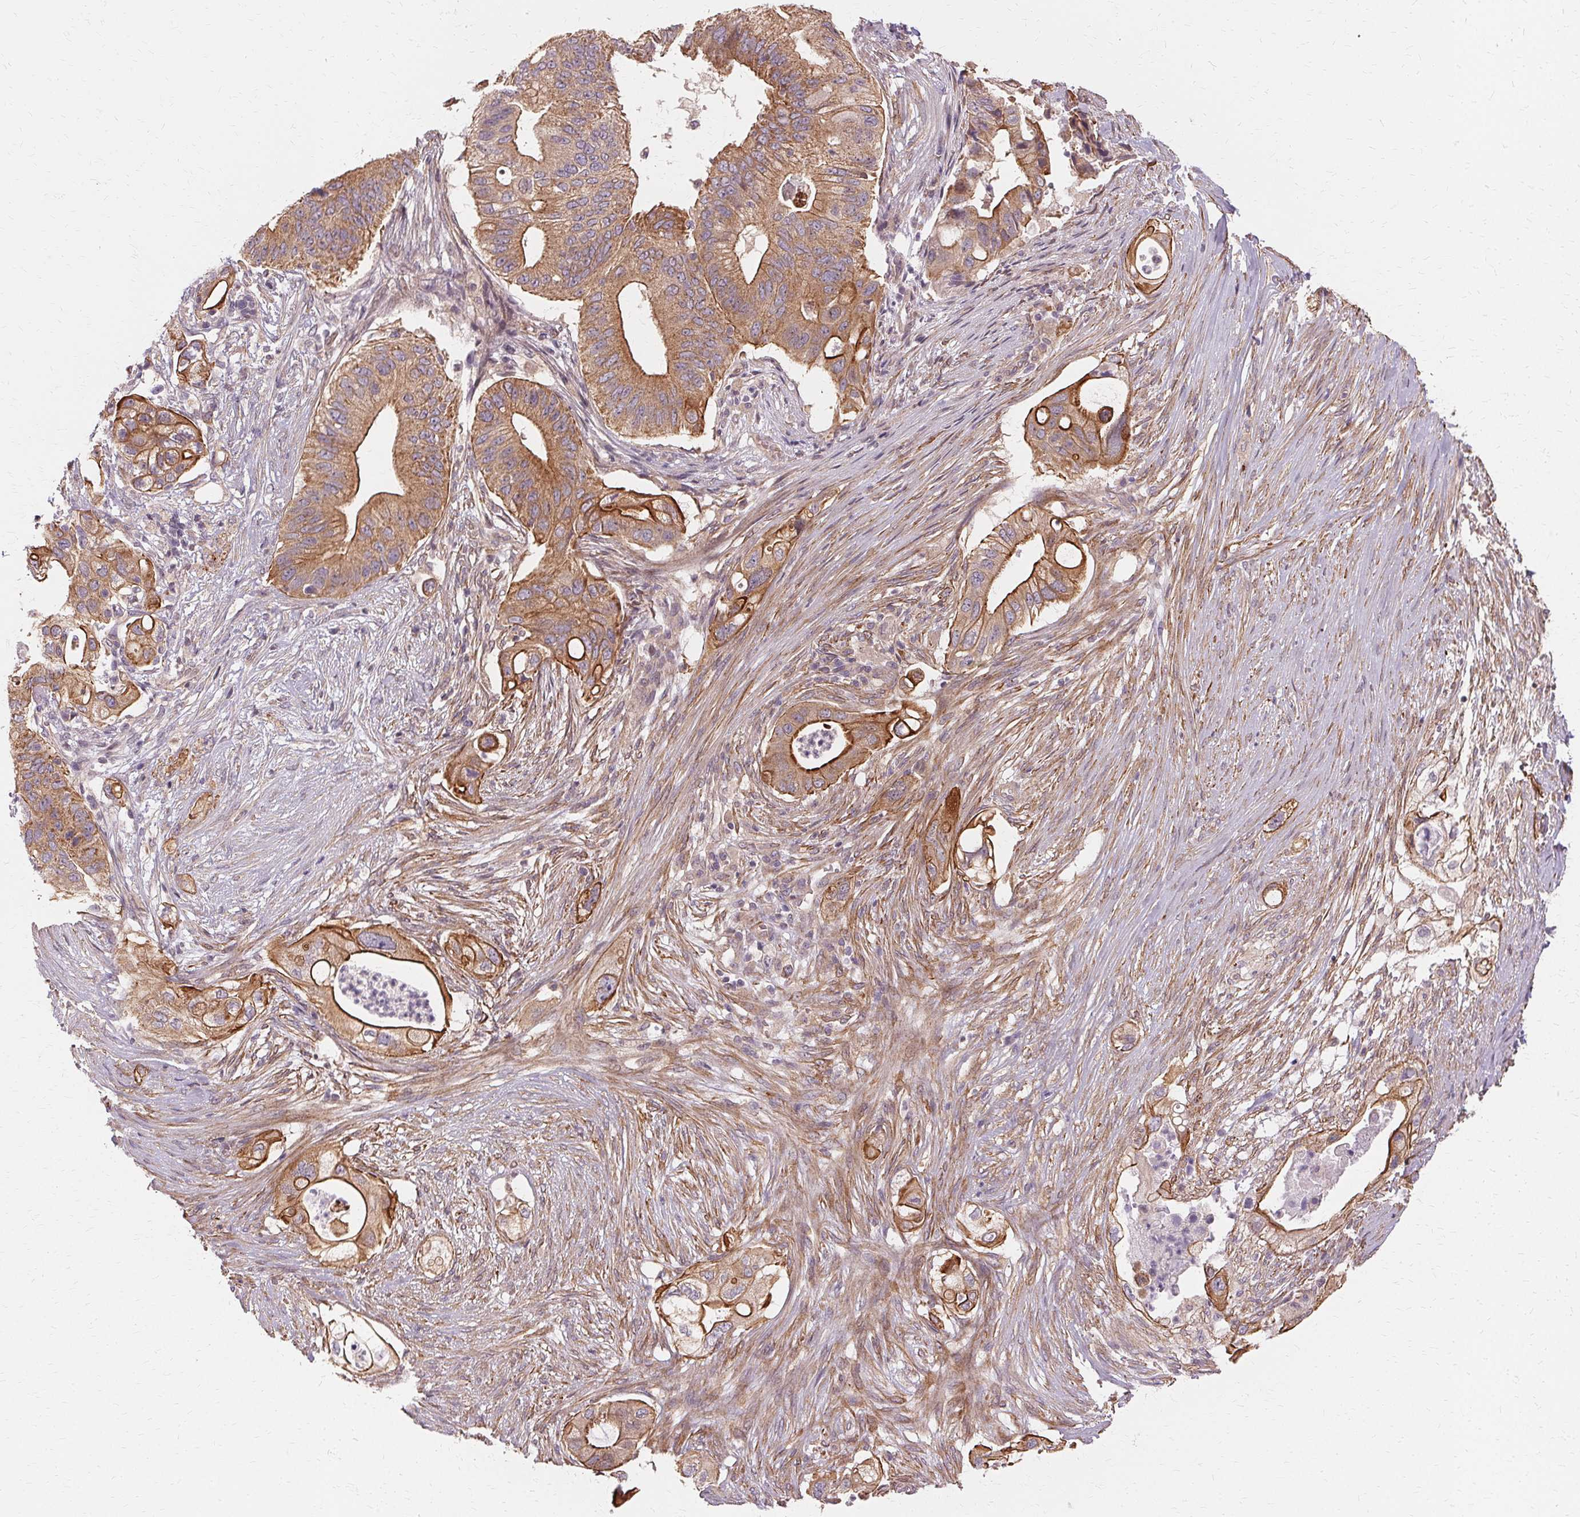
{"staining": {"intensity": "moderate", "quantity": ">75%", "location": "cytoplasmic/membranous"}, "tissue": "pancreatic cancer", "cell_type": "Tumor cells", "image_type": "cancer", "snomed": [{"axis": "morphology", "description": "Adenocarcinoma, NOS"}, {"axis": "topography", "description": "Pancreas"}], "caption": "Tumor cells reveal medium levels of moderate cytoplasmic/membranous positivity in approximately >75% of cells in adenocarcinoma (pancreatic). Using DAB (3,3'-diaminobenzidine) (brown) and hematoxylin (blue) stains, captured at high magnification using brightfield microscopy.", "gene": "USP8", "patient": {"sex": "female", "age": 72}}